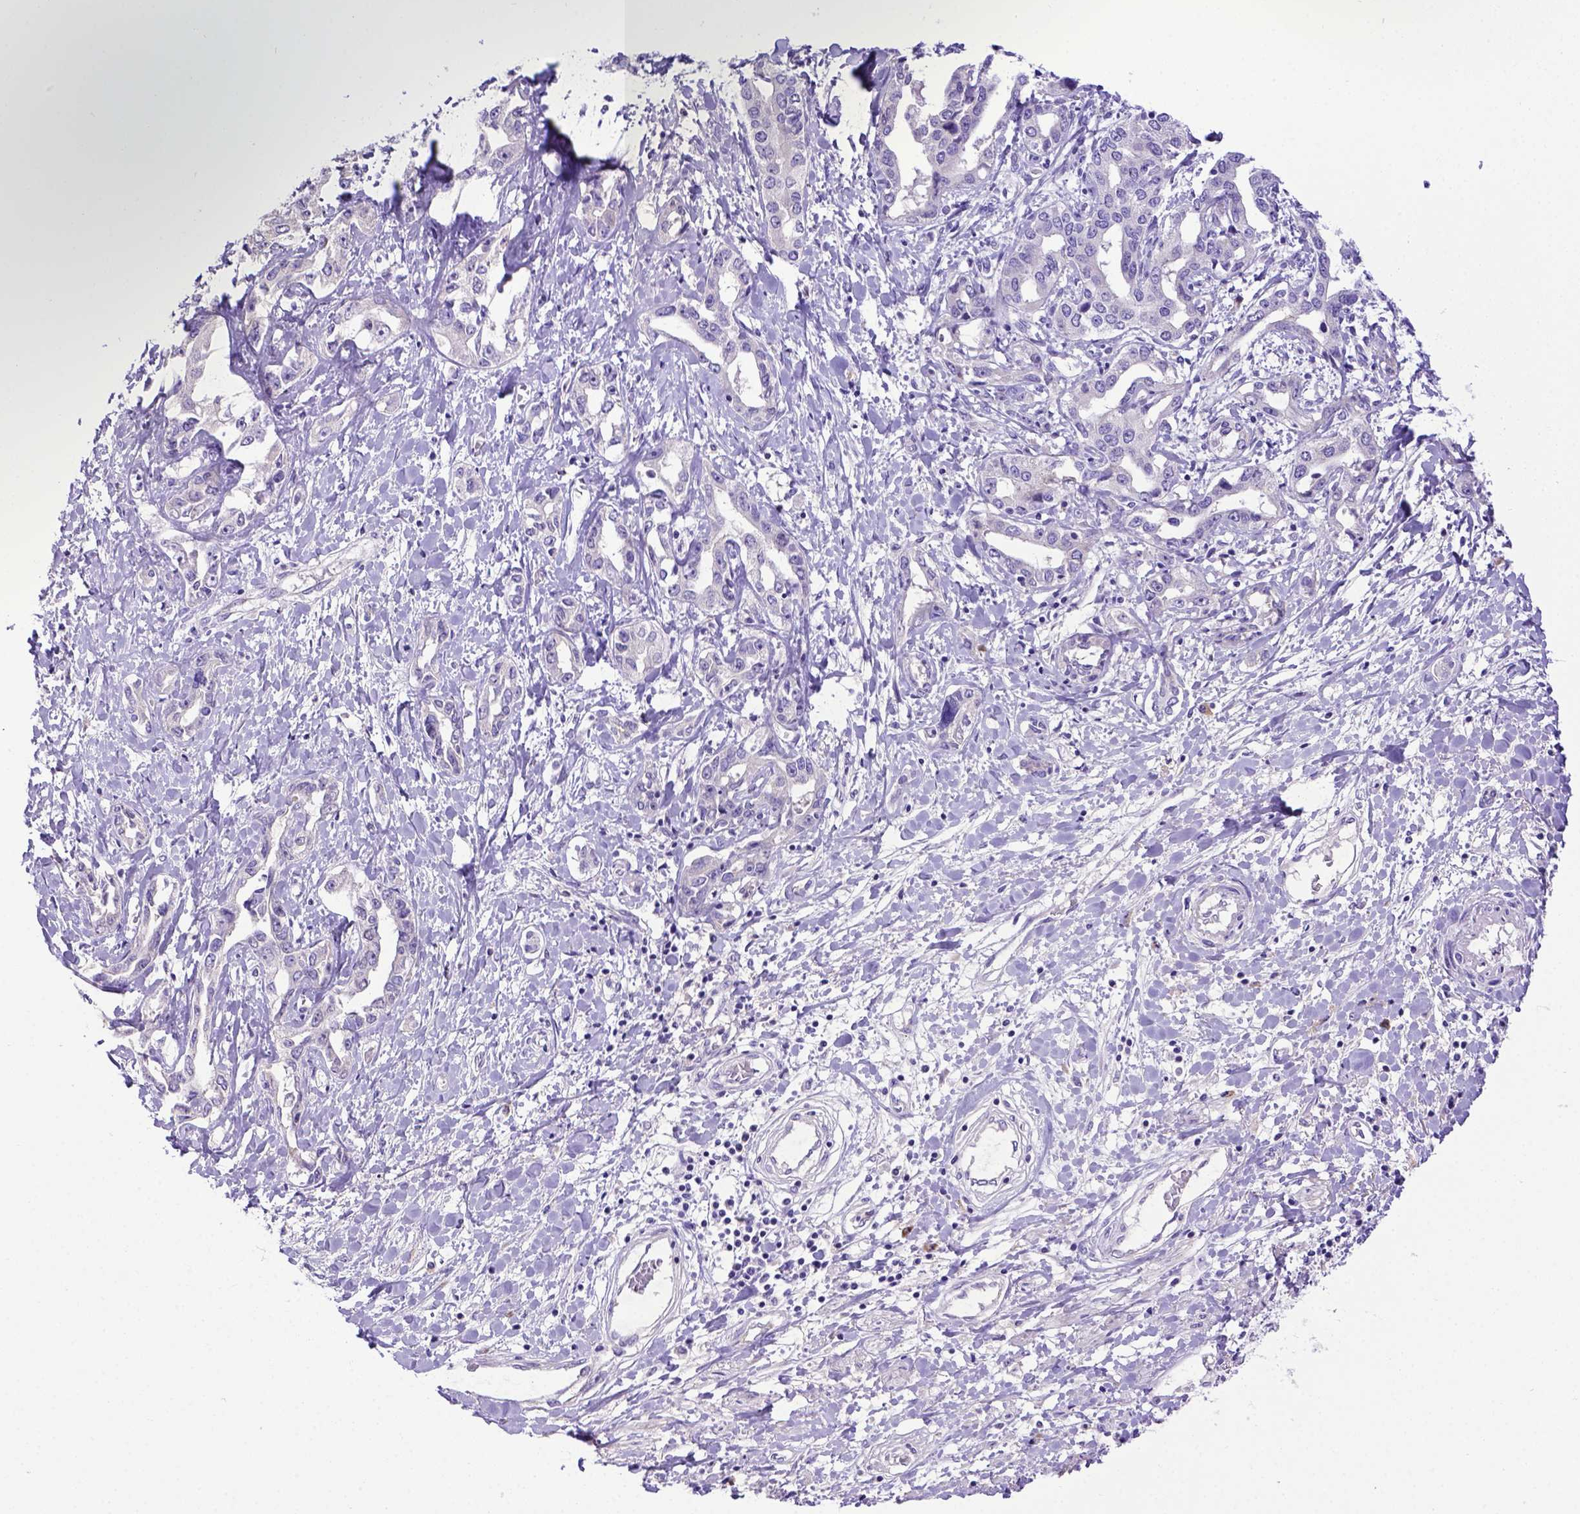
{"staining": {"intensity": "negative", "quantity": "none", "location": "none"}, "tissue": "liver cancer", "cell_type": "Tumor cells", "image_type": "cancer", "snomed": [{"axis": "morphology", "description": "Cholangiocarcinoma"}, {"axis": "topography", "description": "Liver"}], "caption": "Tumor cells are negative for protein expression in human cholangiocarcinoma (liver).", "gene": "CFAP300", "patient": {"sex": "male", "age": 59}}